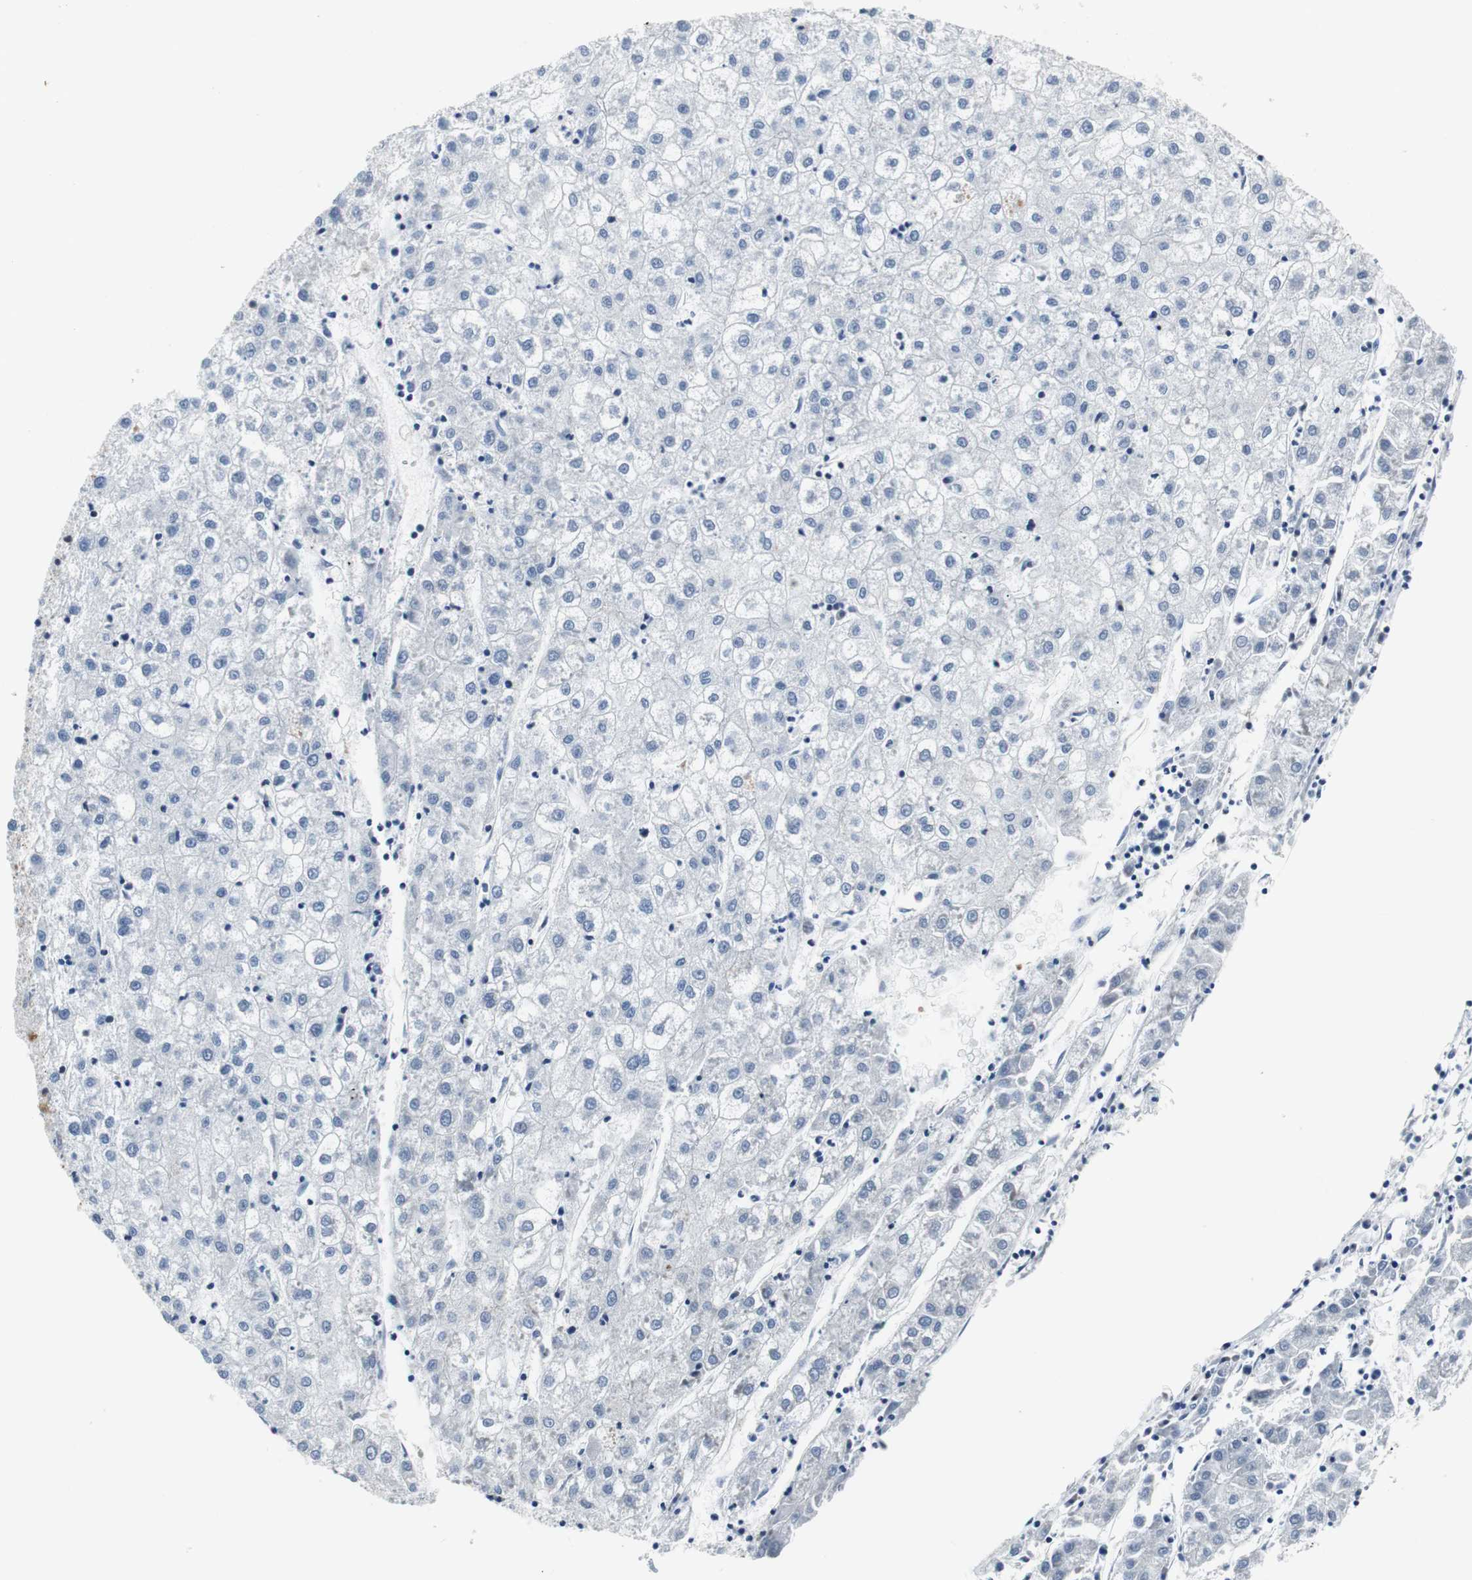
{"staining": {"intensity": "negative", "quantity": "none", "location": "none"}, "tissue": "liver cancer", "cell_type": "Tumor cells", "image_type": "cancer", "snomed": [{"axis": "morphology", "description": "Carcinoma, Hepatocellular, NOS"}, {"axis": "topography", "description": "Liver"}], "caption": "Immunohistochemistry (IHC) histopathology image of liver hepatocellular carcinoma stained for a protein (brown), which reveals no expression in tumor cells.", "gene": "GYS1", "patient": {"sex": "male", "age": 72}}